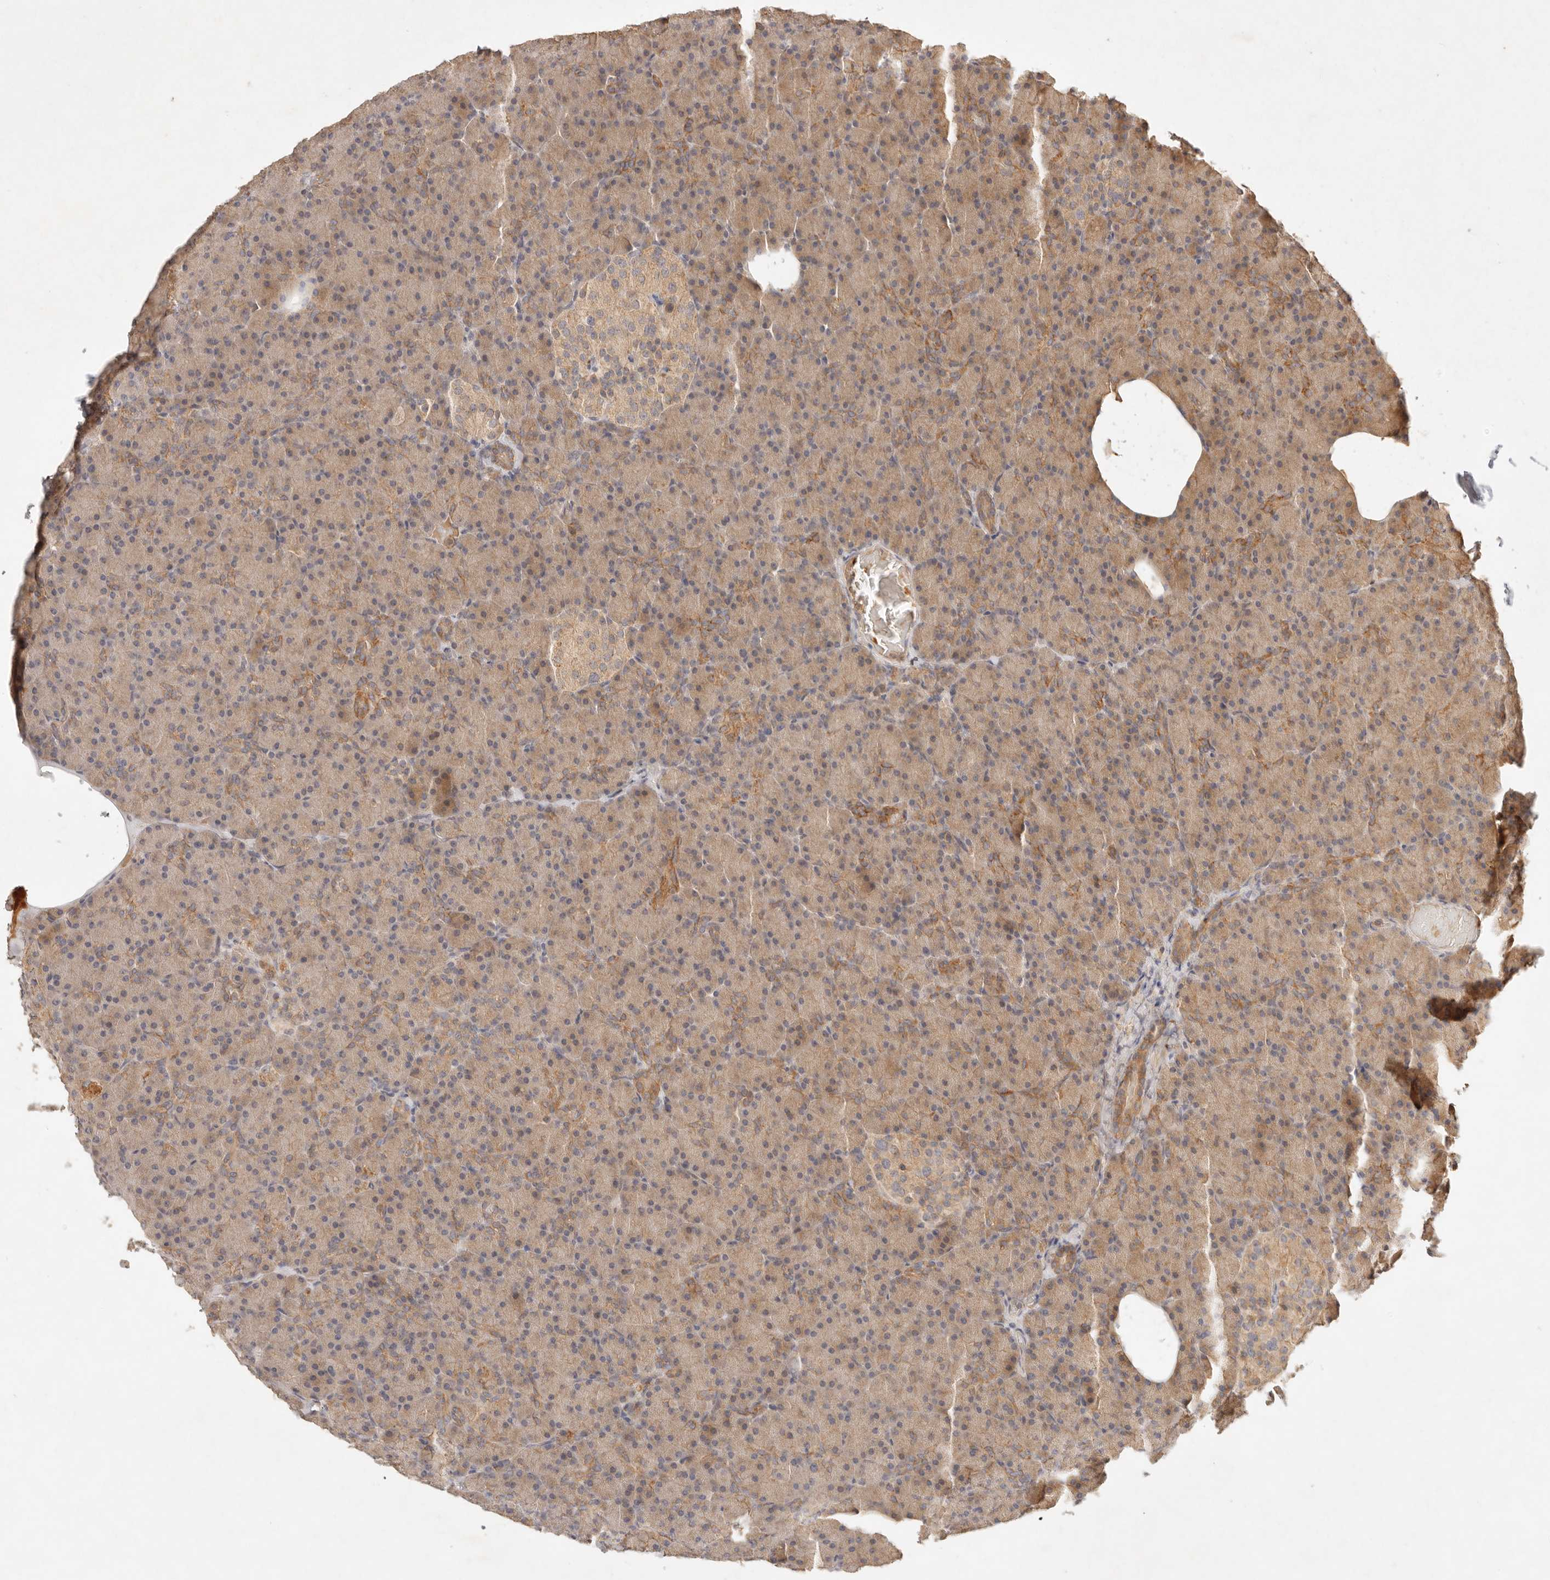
{"staining": {"intensity": "moderate", "quantity": ">75%", "location": "cytoplasmic/membranous"}, "tissue": "pancreas", "cell_type": "Exocrine glandular cells", "image_type": "normal", "snomed": [{"axis": "morphology", "description": "Normal tissue, NOS"}, {"axis": "topography", "description": "Pancreas"}], "caption": "Protein expression analysis of normal pancreas exhibits moderate cytoplasmic/membranous staining in about >75% of exocrine glandular cells.", "gene": "FREM2", "patient": {"sex": "female", "age": 43}}